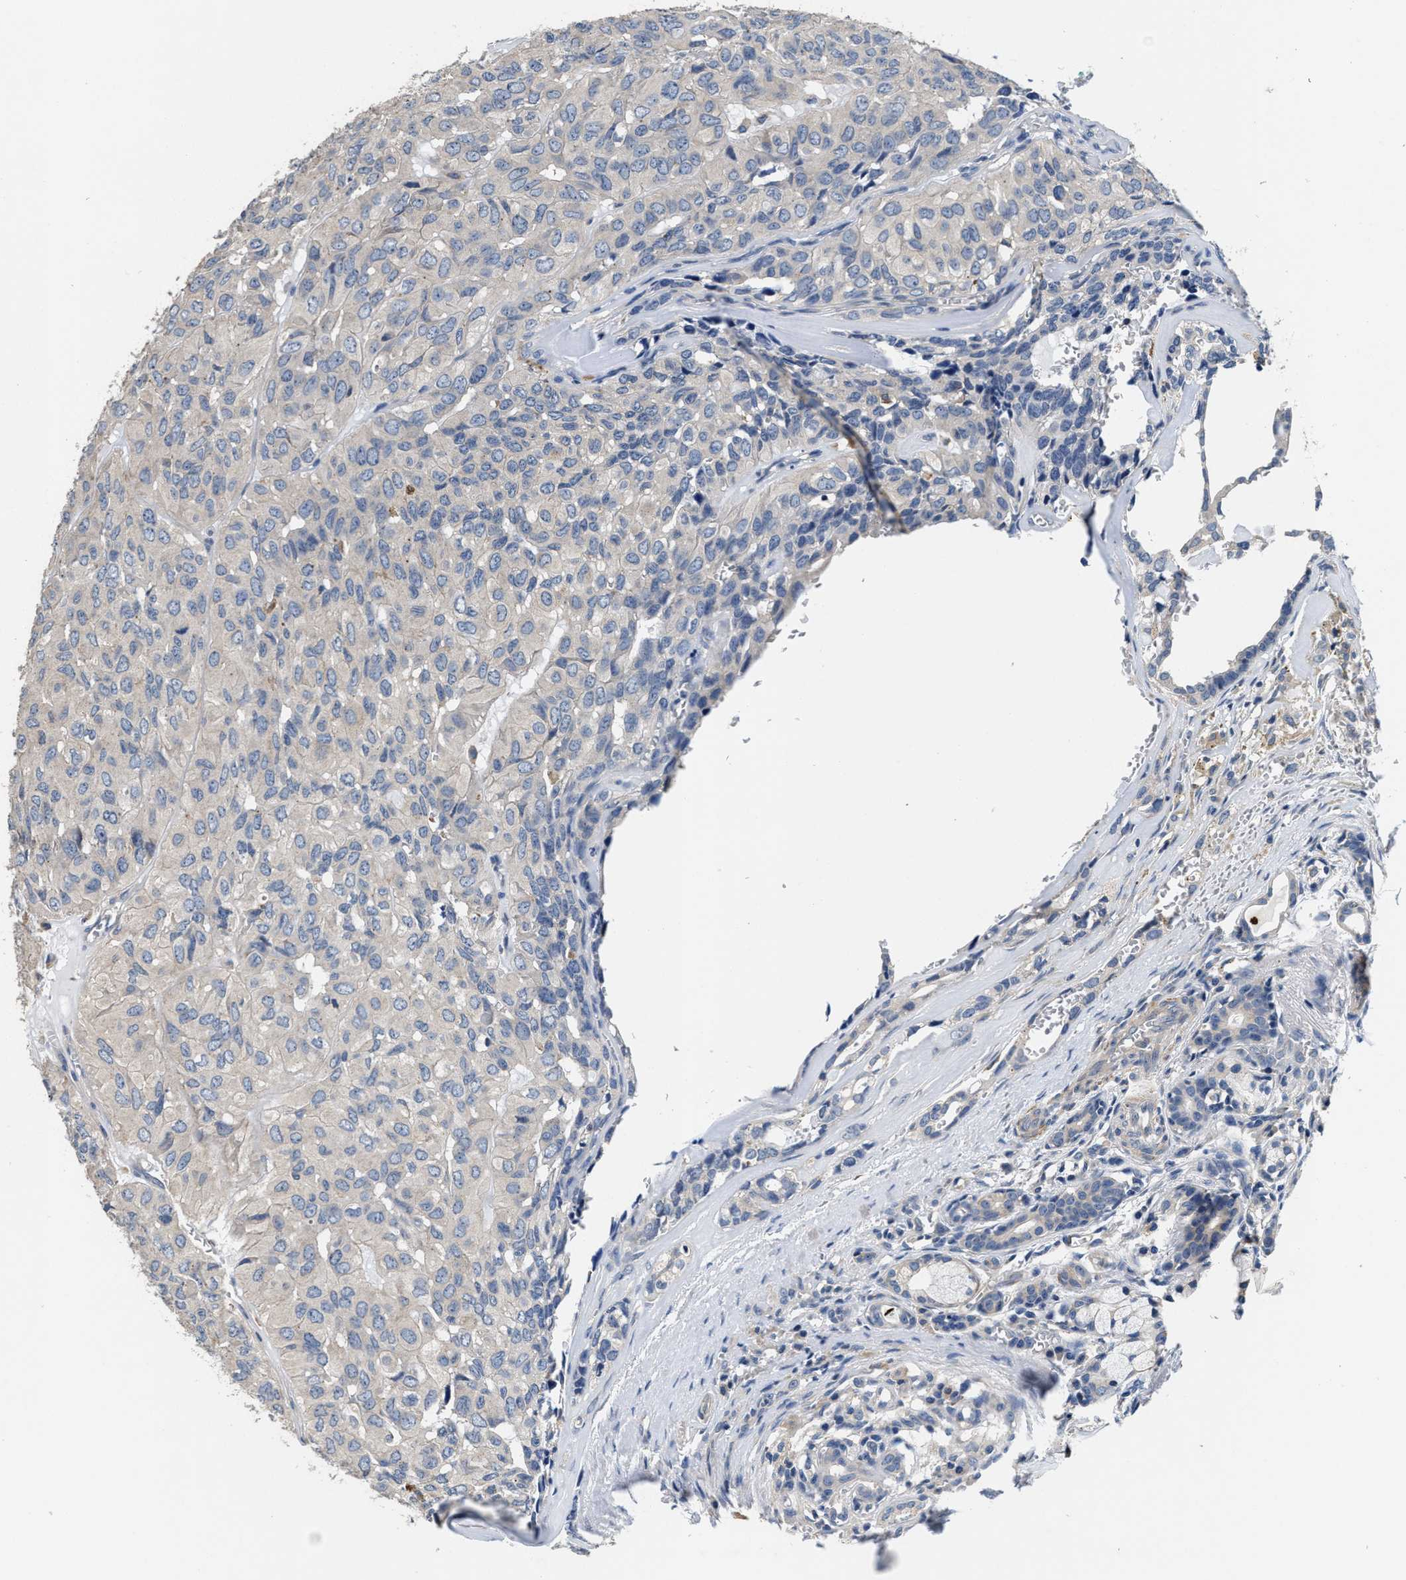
{"staining": {"intensity": "negative", "quantity": "none", "location": "none"}, "tissue": "head and neck cancer", "cell_type": "Tumor cells", "image_type": "cancer", "snomed": [{"axis": "morphology", "description": "Adenocarcinoma, NOS"}, {"axis": "topography", "description": "Salivary gland, NOS"}, {"axis": "topography", "description": "Head-Neck"}], "caption": "Immunohistochemistry of head and neck cancer demonstrates no positivity in tumor cells.", "gene": "ANKIB1", "patient": {"sex": "female", "age": 76}}